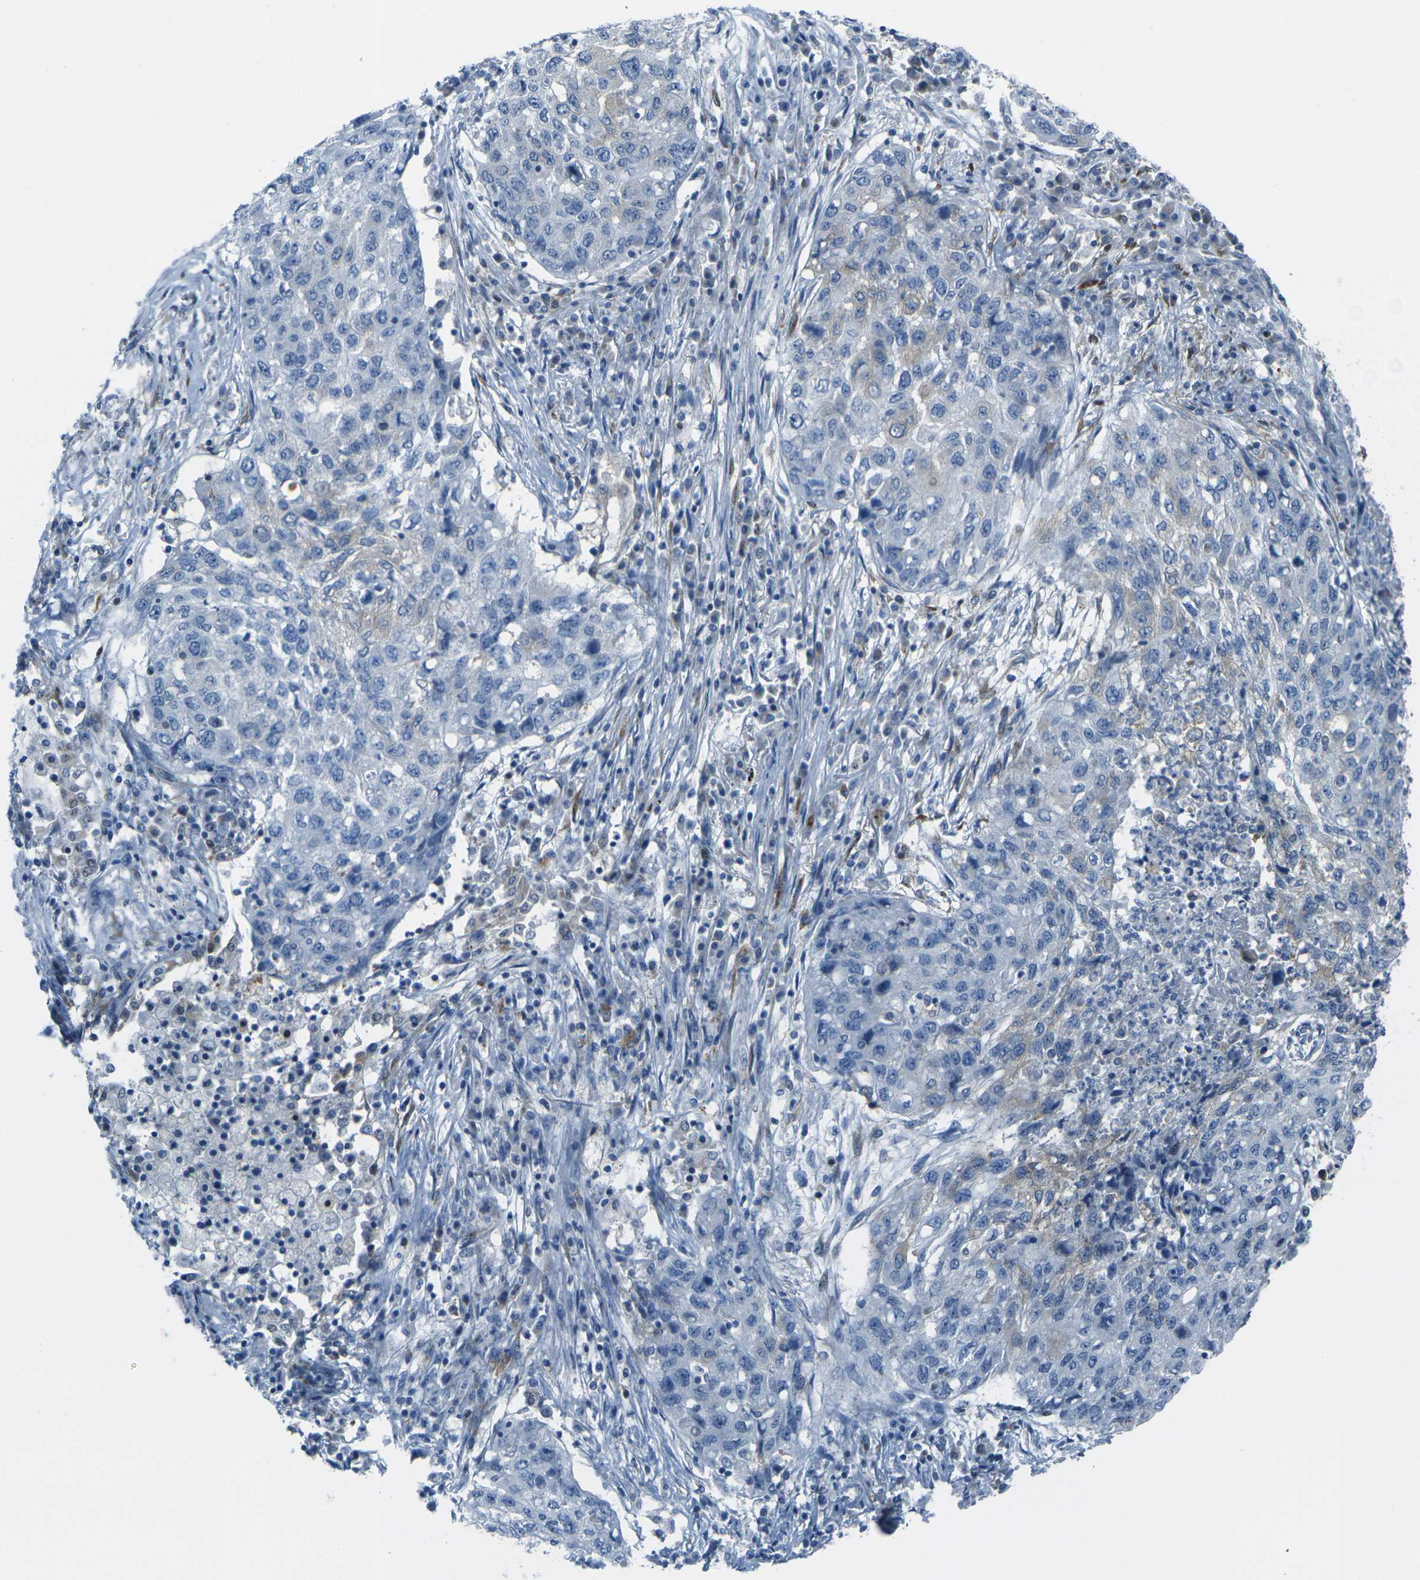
{"staining": {"intensity": "negative", "quantity": "none", "location": "none"}, "tissue": "lung cancer", "cell_type": "Tumor cells", "image_type": "cancer", "snomed": [{"axis": "morphology", "description": "Squamous cell carcinoma, NOS"}, {"axis": "topography", "description": "Lung"}], "caption": "DAB (3,3'-diaminobenzidine) immunohistochemical staining of human lung cancer shows no significant positivity in tumor cells.", "gene": "CELSR2", "patient": {"sex": "female", "age": 63}}